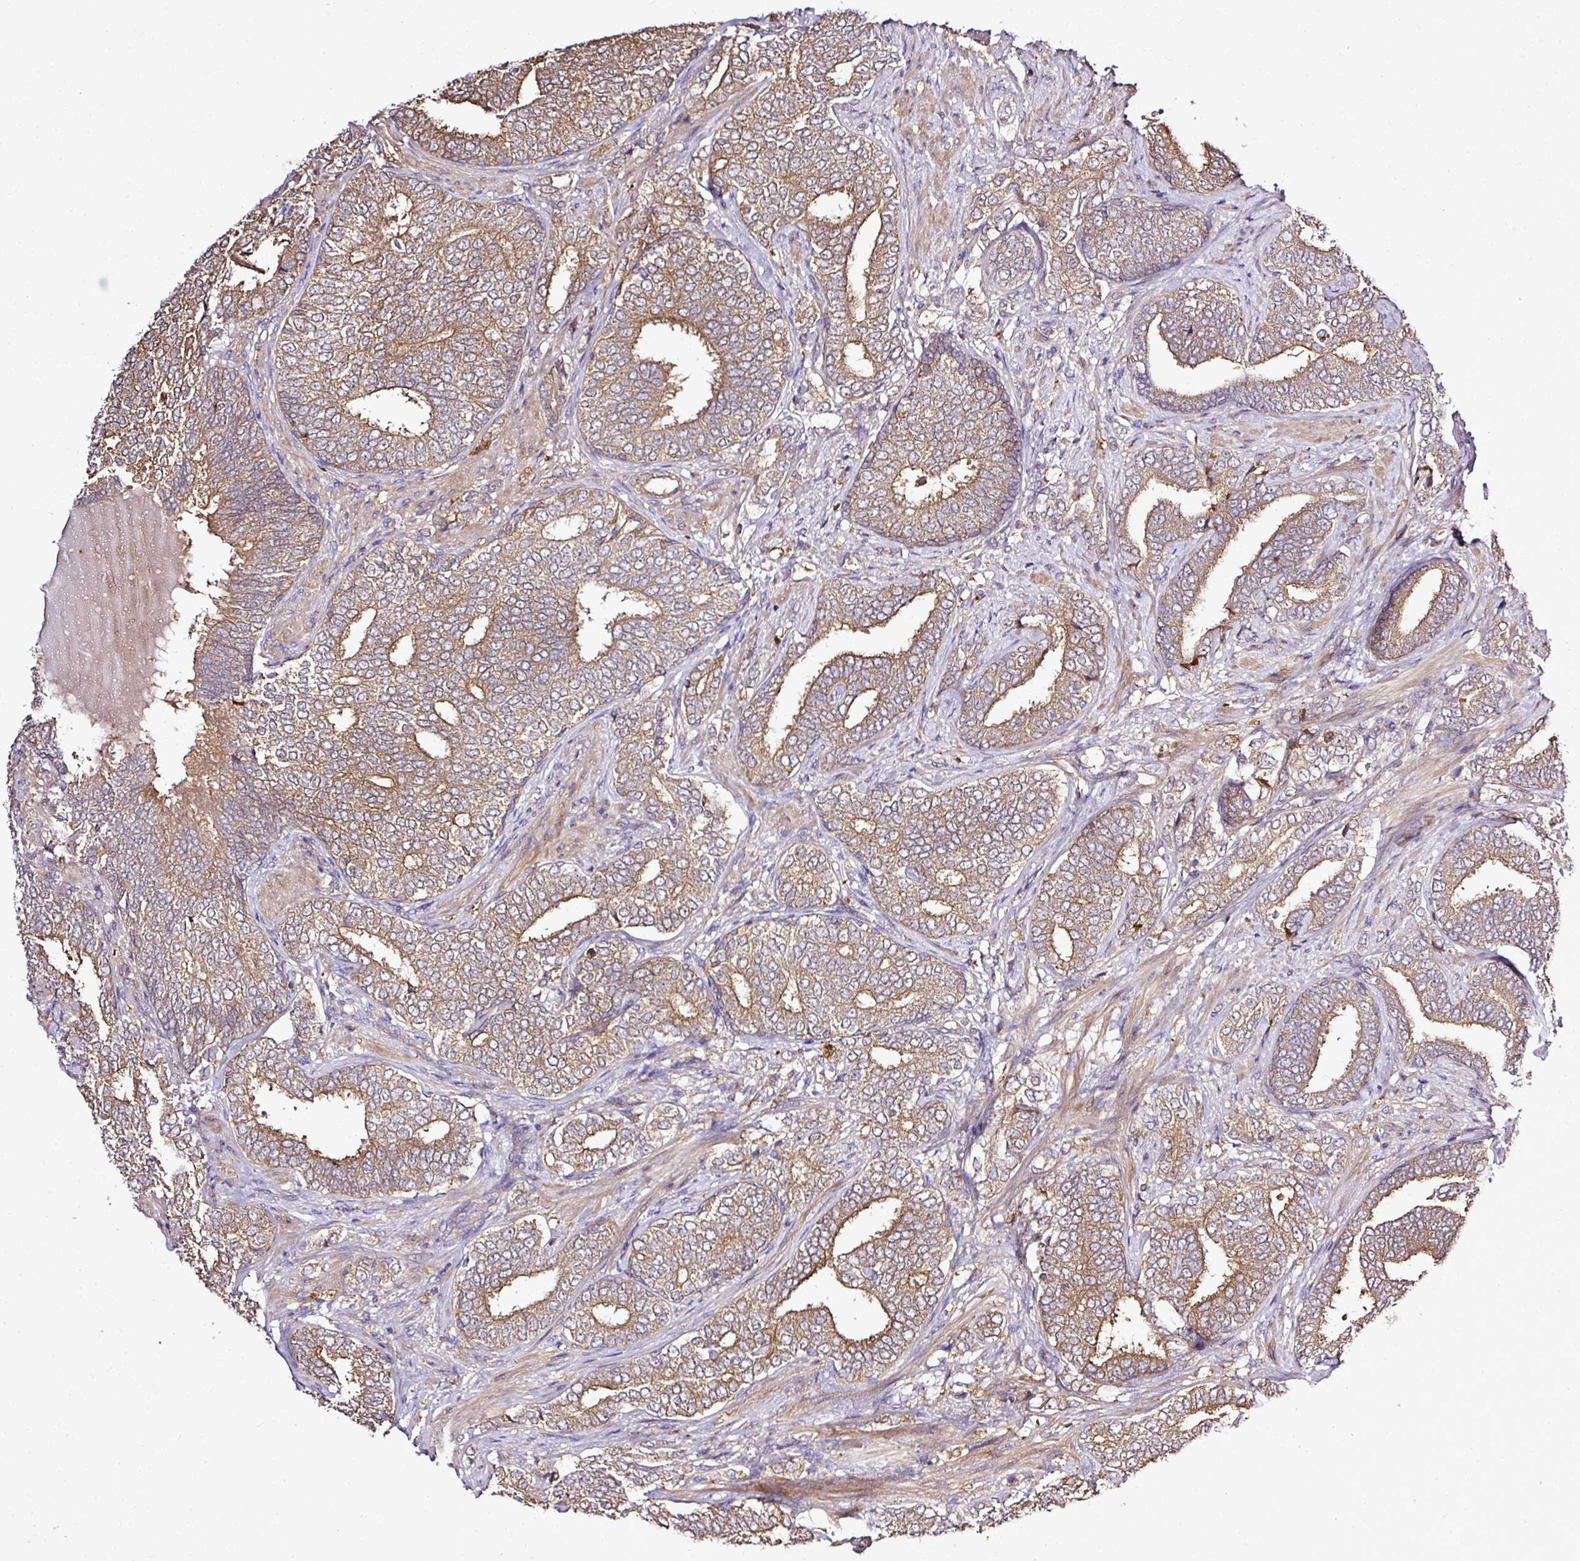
{"staining": {"intensity": "weak", "quantity": ">75%", "location": "cytoplasmic/membranous"}, "tissue": "prostate cancer", "cell_type": "Tumor cells", "image_type": "cancer", "snomed": [{"axis": "morphology", "description": "Adenocarcinoma, High grade"}, {"axis": "topography", "description": "Prostate"}], "caption": "An immunohistochemistry (IHC) histopathology image of tumor tissue is shown. Protein staining in brown labels weak cytoplasmic/membranous positivity in high-grade adenocarcinoma (prostate) within tumor cells. (Brightfield microscopy of DAB IHC at high magnification).", "gene": "TMEM107", "patient": {"sex": "male", "age": 72}}